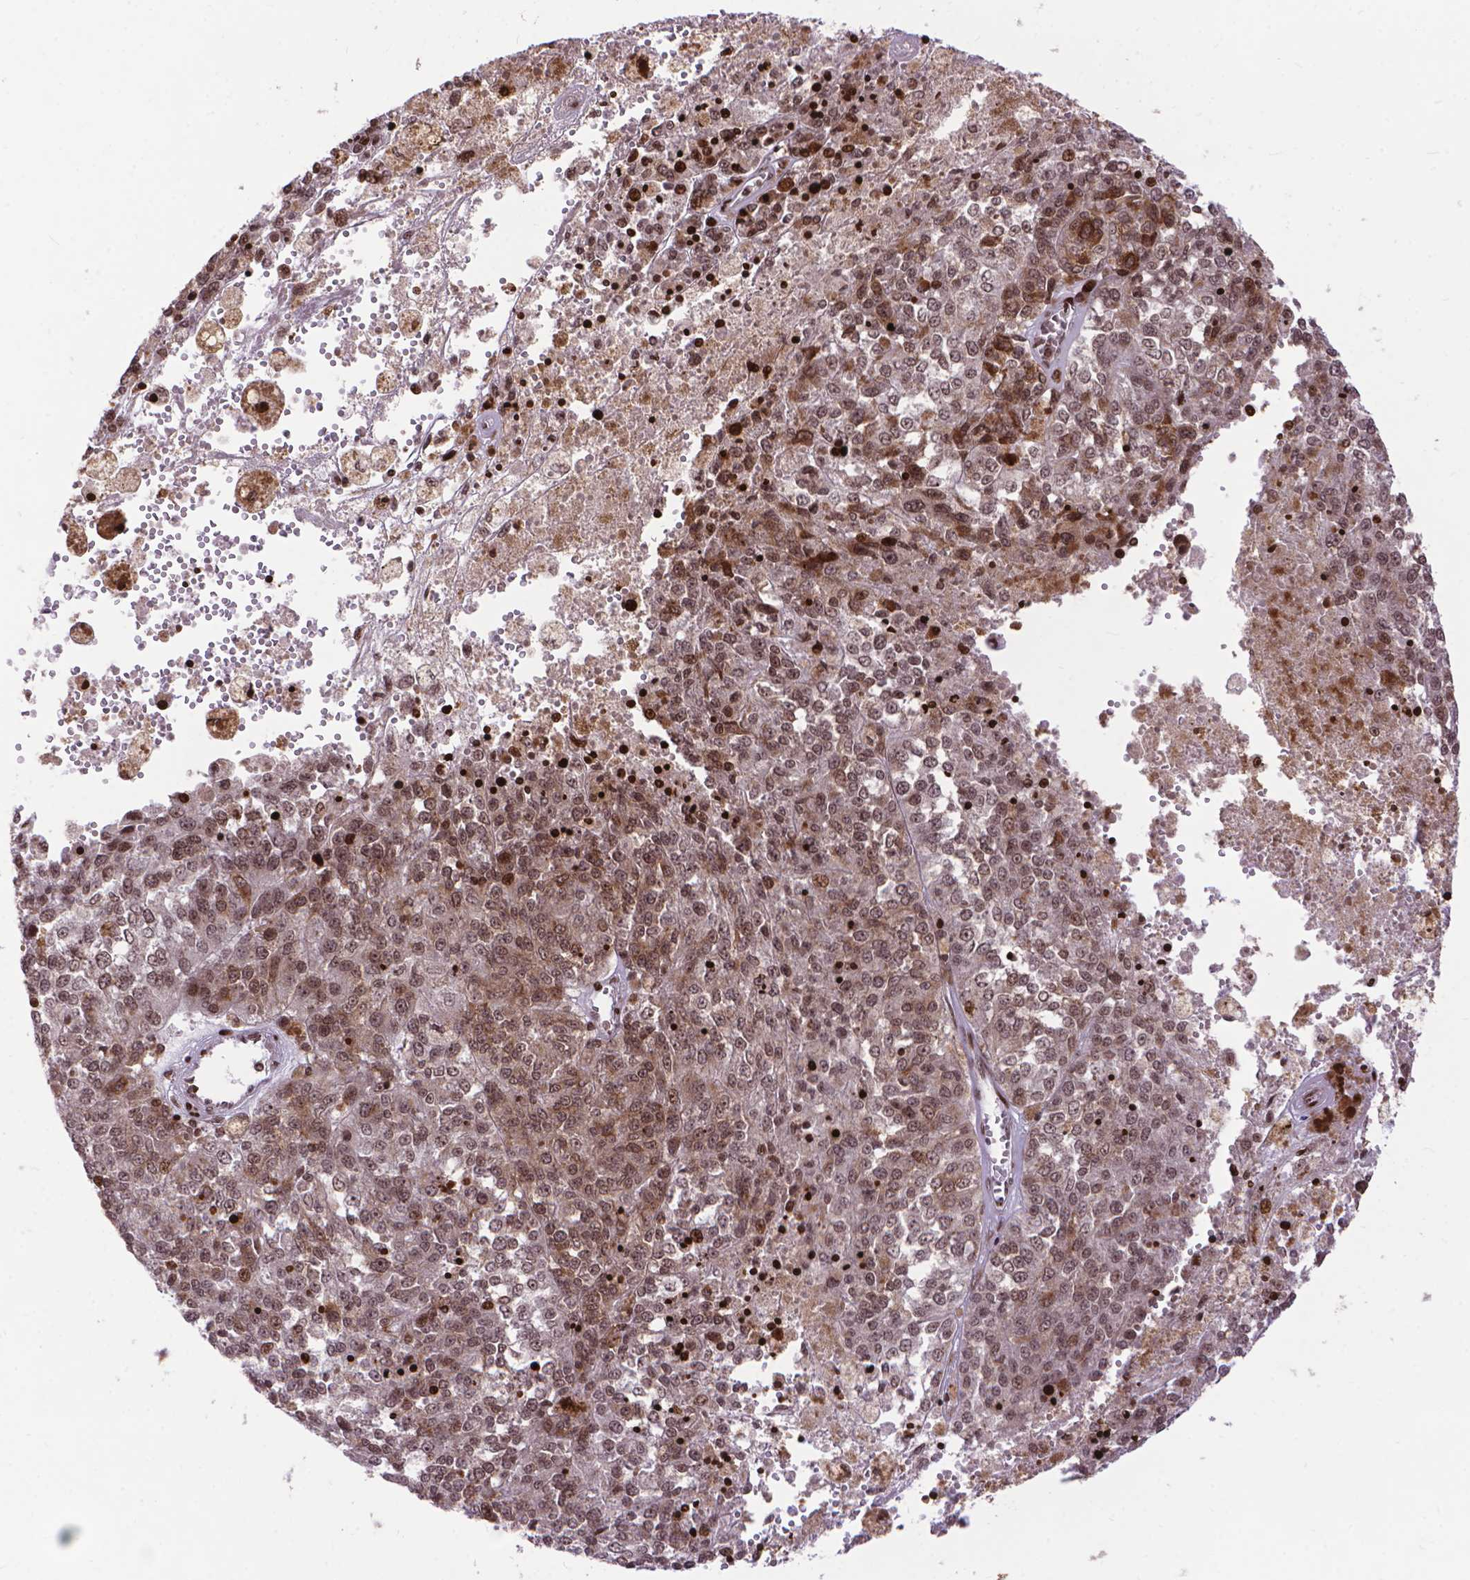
{"staining": {"intensity": "weak", "quantity": ">75%", "location": "nuclear"}, "tissue": "melanoma", "cell_type": "Tumor cells", "image_type": "cancer", "snomed": [{"axis": "morphology", "description": "Malignant melanoma, Metastatic site"}, {"axis": "topography", "description": "Lymph node"}], "caption": "Weak nuclear staining is appreciated in approximately >75% of tumor cells in melanoma.", "gene": "AMER1", "patient": {"sex": "female", "age": 64}}